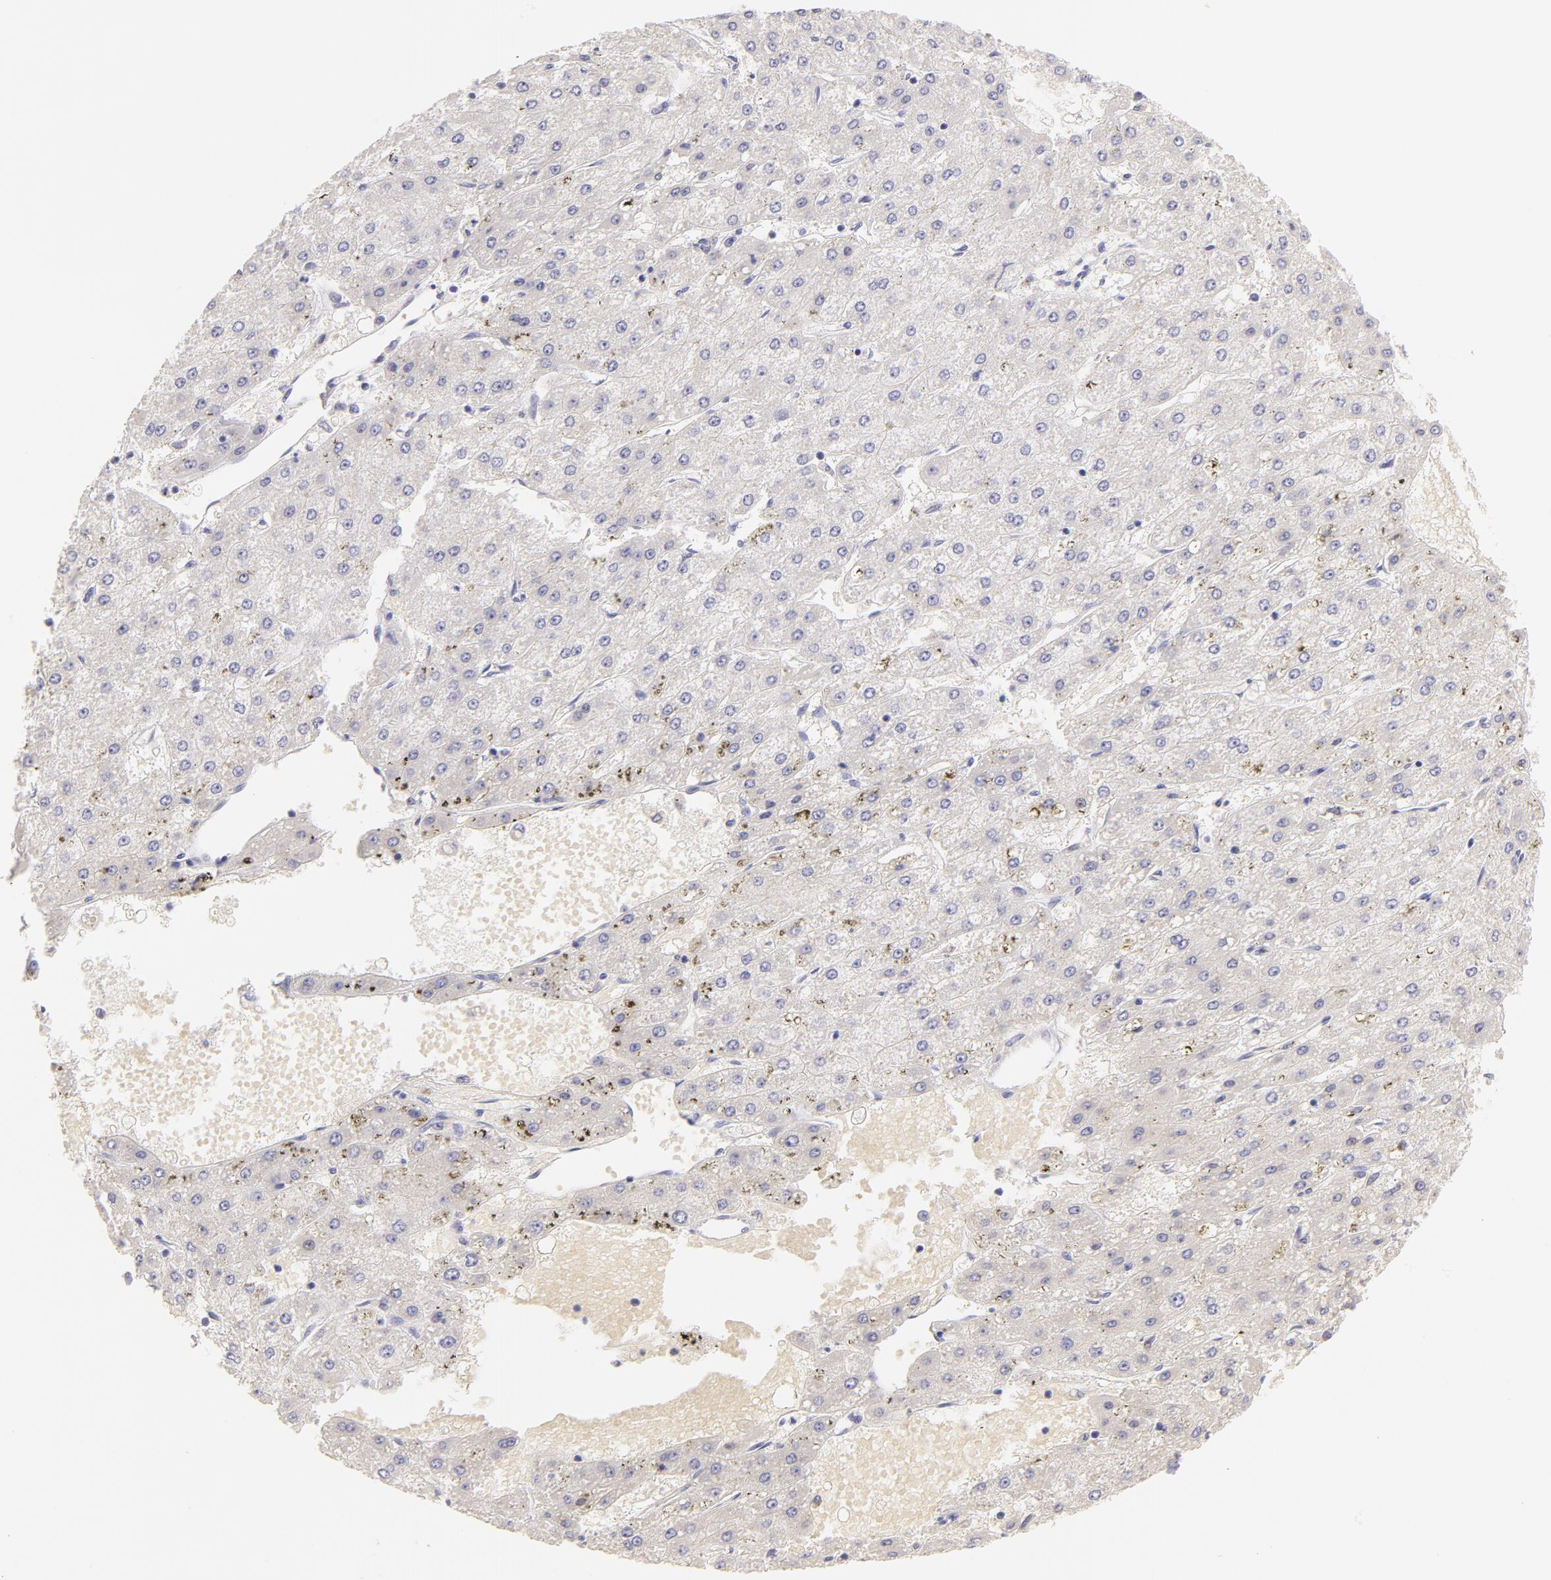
{"staining": {"intensity": "negative", "quantity": "none", "location": "none"}, "tissue": "liver cancer", "cell_type": "Tumor cells", "image_type": "cancer", "snomed": [{"axis": "morphology", "description": "Carcinoma, Hepatocellular, NOS"}, {"axis": "topography", "description": "Liver"}], "caption": "Liver hepatocellular carcinoma was stained to show a protein in brown. There is no significant staining in tumor cells.", "gene": "CD44", "patient": {"sex": "female", "age": 52}}